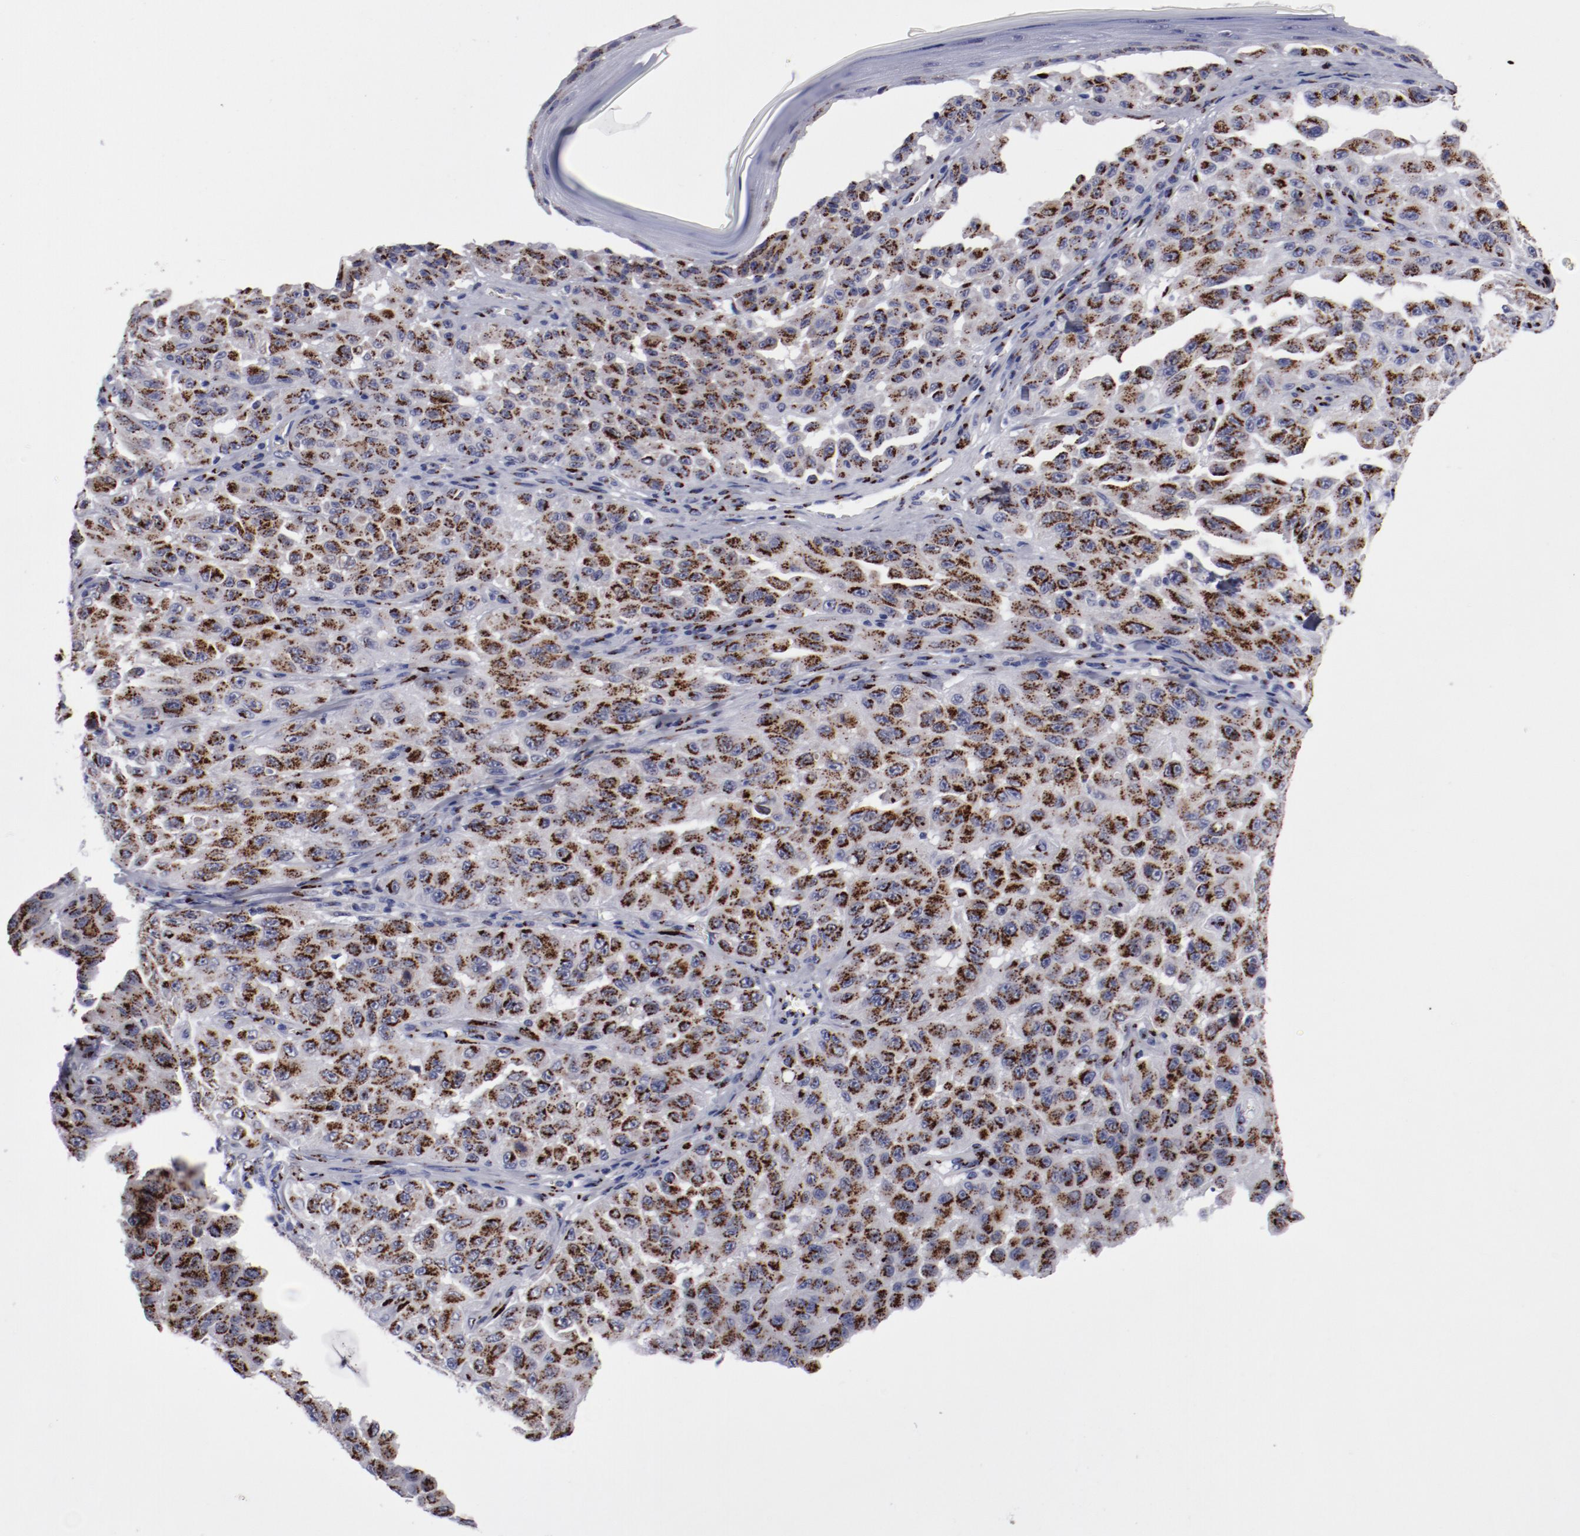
{"staining": {"intensity": "strong", "quantity": ">75%", "location": "cytoplasmic/membranous"}, "tissue": "melanoma", "cell_type": "Tumor cells", "image_type": "cancer", "snomed": [{"axis": "morphology", "description": "Malignant melanoma, NOS"}, {"axis": "topography", "description": "Skin"}], "caption": "Strong cytoplasmic/membranous positivity is present in about >75% of tumor cells in malignant melanoma.", "gene": "GOLIM4", "patient": {"sex": "male", "age": 30}}